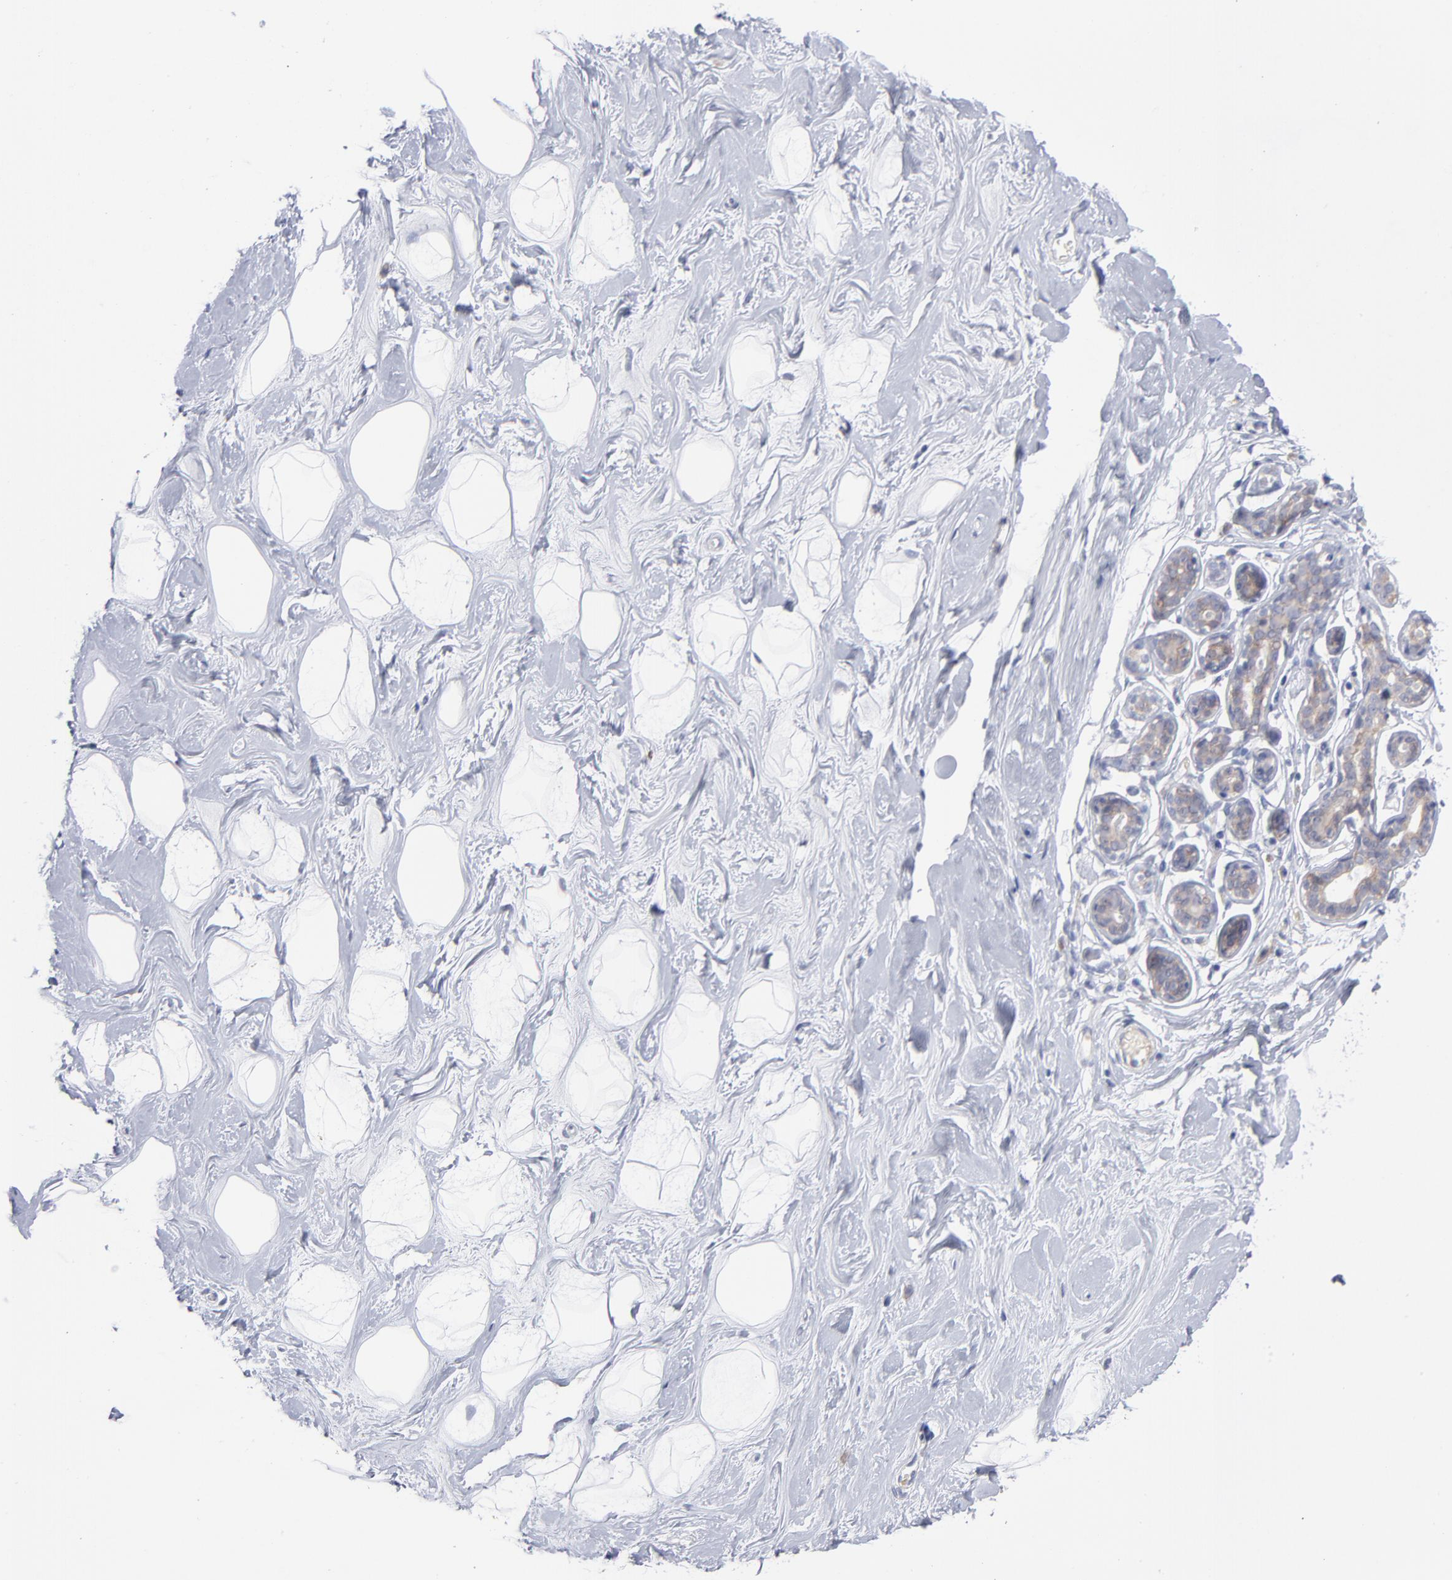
{"staining": {"intensity": "negative", "quantity": "none", "location": "none"}, "tissue": "breast", "cell_type": "Adipocytes", "image_type": "normal", "snomed": [{"axis": "morphology", "description": "Normal tissue, NOS"}, {"axis": "topography", "description": "Breast"}], "caption": "The image displays no staining of adipocytes in unremarkable breast.", "gene": "RPS24", "patient": {"sex": "female", "age": 23}}